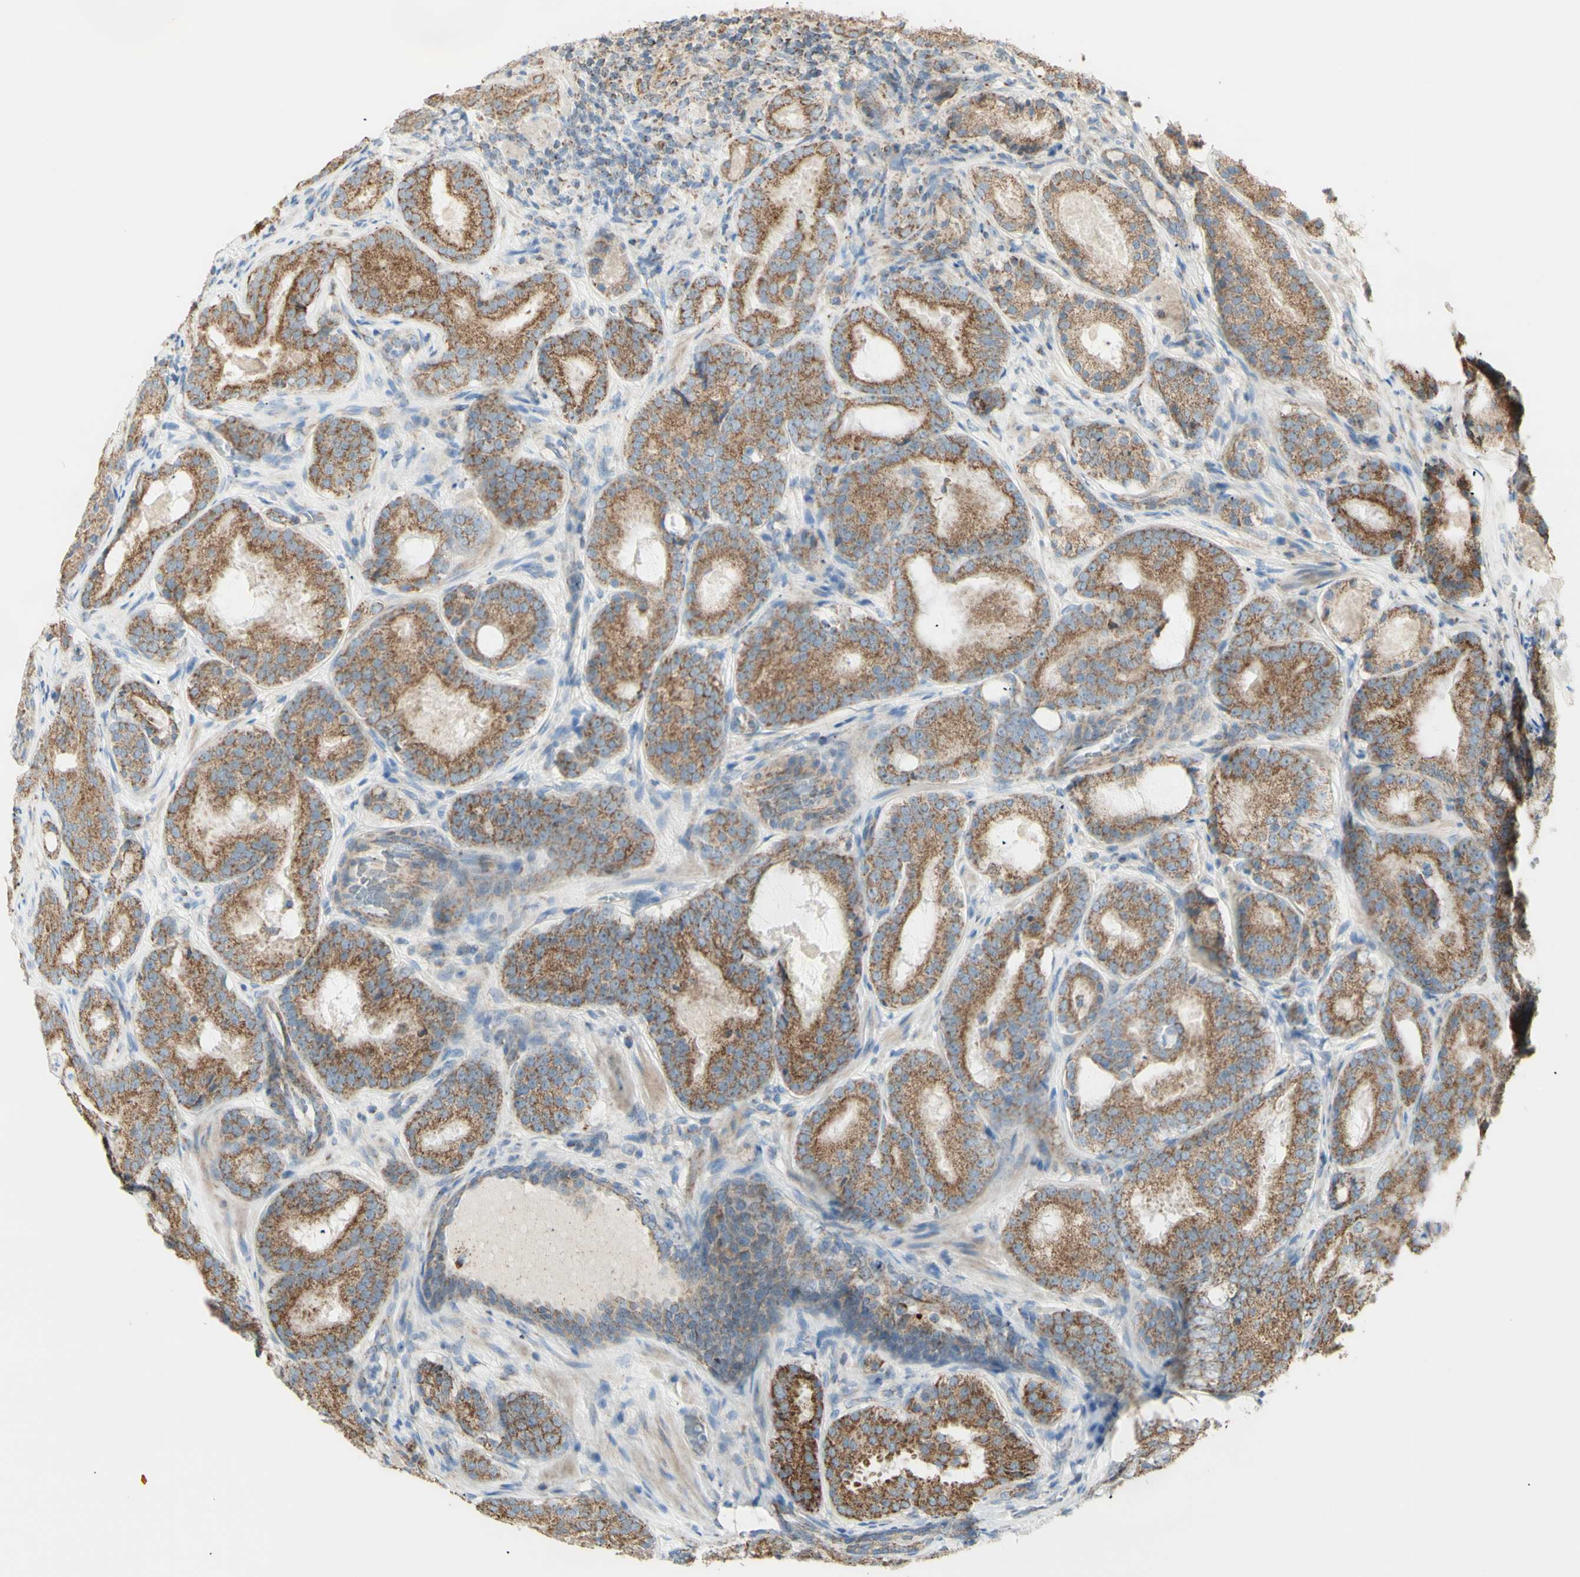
{"staining": {"intensity": "moderate", "quantity": ">75%", "location": "cytoplasmic/membranous"}, "tissue": "prostate cancer", "cell_type": "Tumor cells", "image_type": "cancer", "snomed": [{"axis": "morphology", "description": "Adenocarcinoma, Low grade"}, {"axis": "topography", "description": "Prostate"}], "caption": "Protein staining reveals moderate cytoplasmic/membranous expression in approximately >75% of tumor cells in prostate cancer (adenocarcinoma (low-grade)).", "gene": "LETM1", "patient": {"sex": "male", "age": 69}}